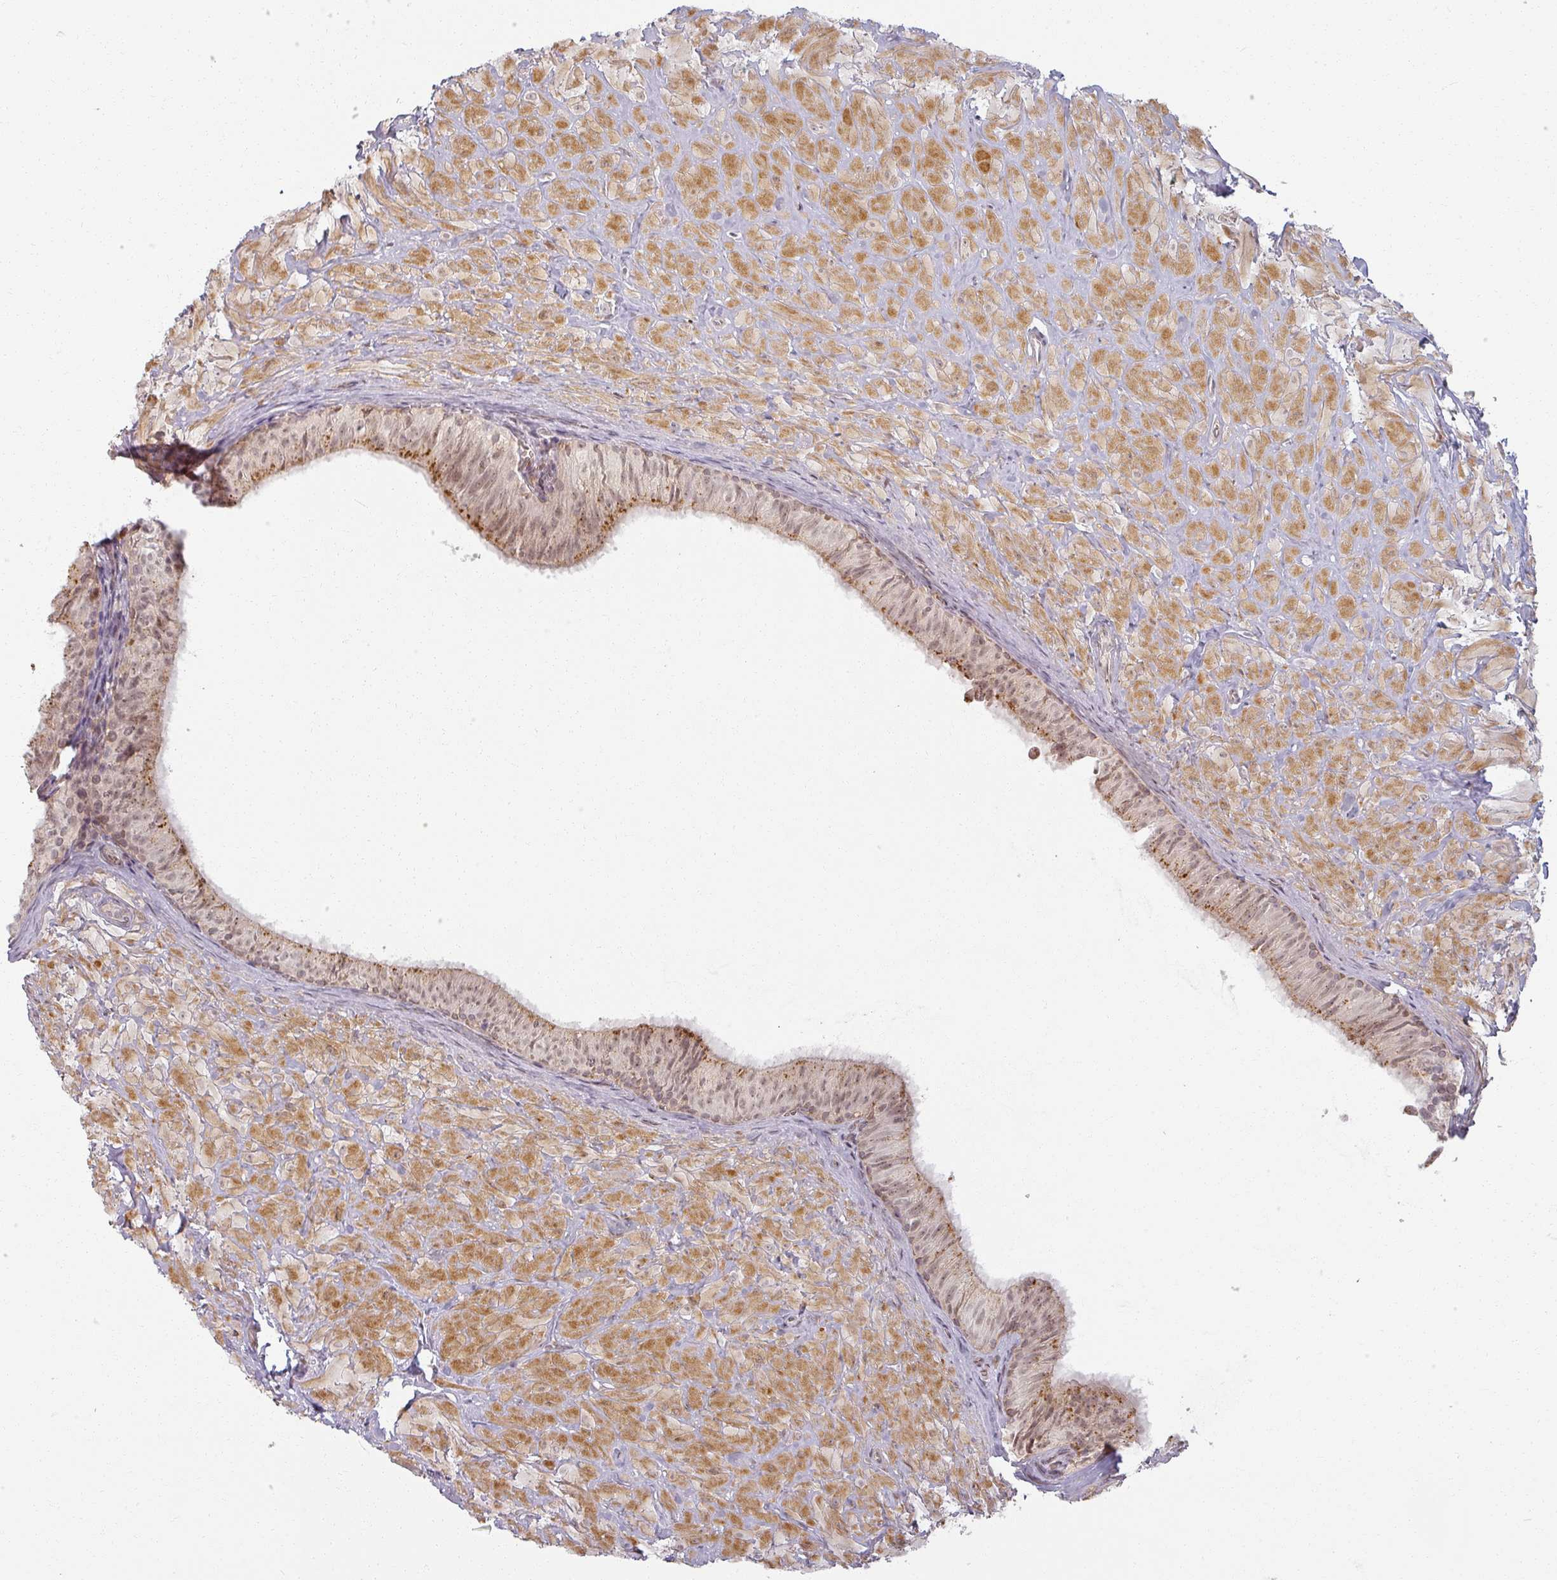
{"staining": {"intensity": "moderate", "quantity": "25%-75%", "location": "cytoplasmic/membranous,nuclear"}, "tissue": "epididymis", "cell_type": "Glandular cells", "image_type": "normal", "snomed": [{"axis": "morphology", "description": "Normal tissue, NOS"}, {"axis": "topography", "description": "Epididymis"}], "caption": "This micrograph shows immunohistochemistry (IHC) staining of benign epididymis, with medium moderate cytoplasmic/membranous,nuclear staining in approximately 25%-75% of glandular cells.", "gene": "MED19", "patient": {"sex": "male", "age": 30}}